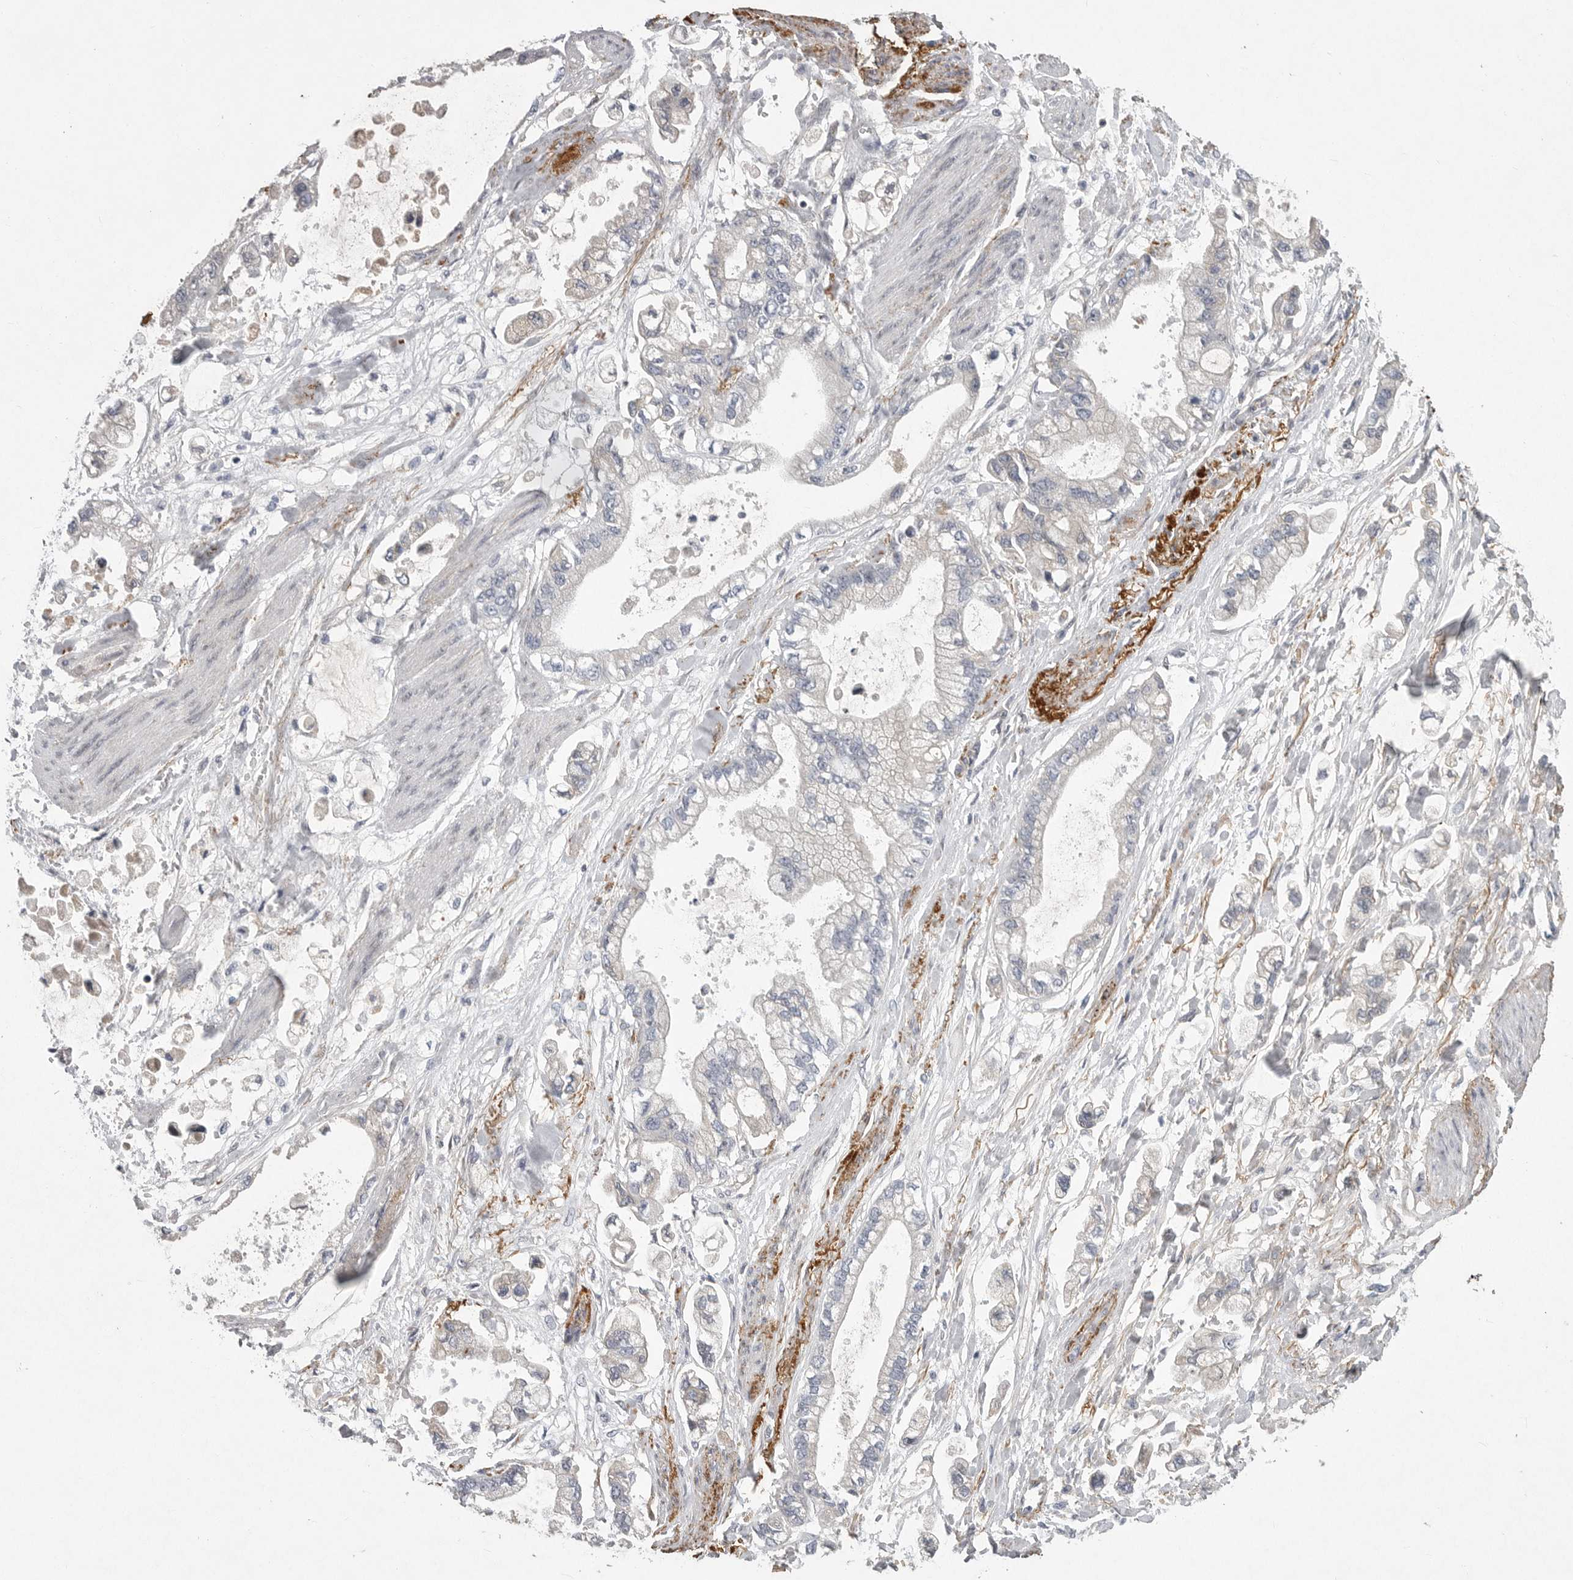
{"staining": {"intensity": "negative", "quantity": "none", "location": "none"}, "tissue": "stomach cancer", "cell_type": "Tumor cells", "image_type": "cancer", "snomed": [{"axis": "morphology", "description": "Normal tissue, NOS"}, {"axis": "morphology", "description": "Adenocarcinoma, NOS"}, {"axis": "topography", "description": "Stomach"}], "caption": "DAB (3,3'-diaminobenzidine) immunohistochemical staining of stomach adenocarcinoma demonstrates no significant staining in tumor cells.", "gene": "CRP", "patient": {"sex": "male", "age": 62}}